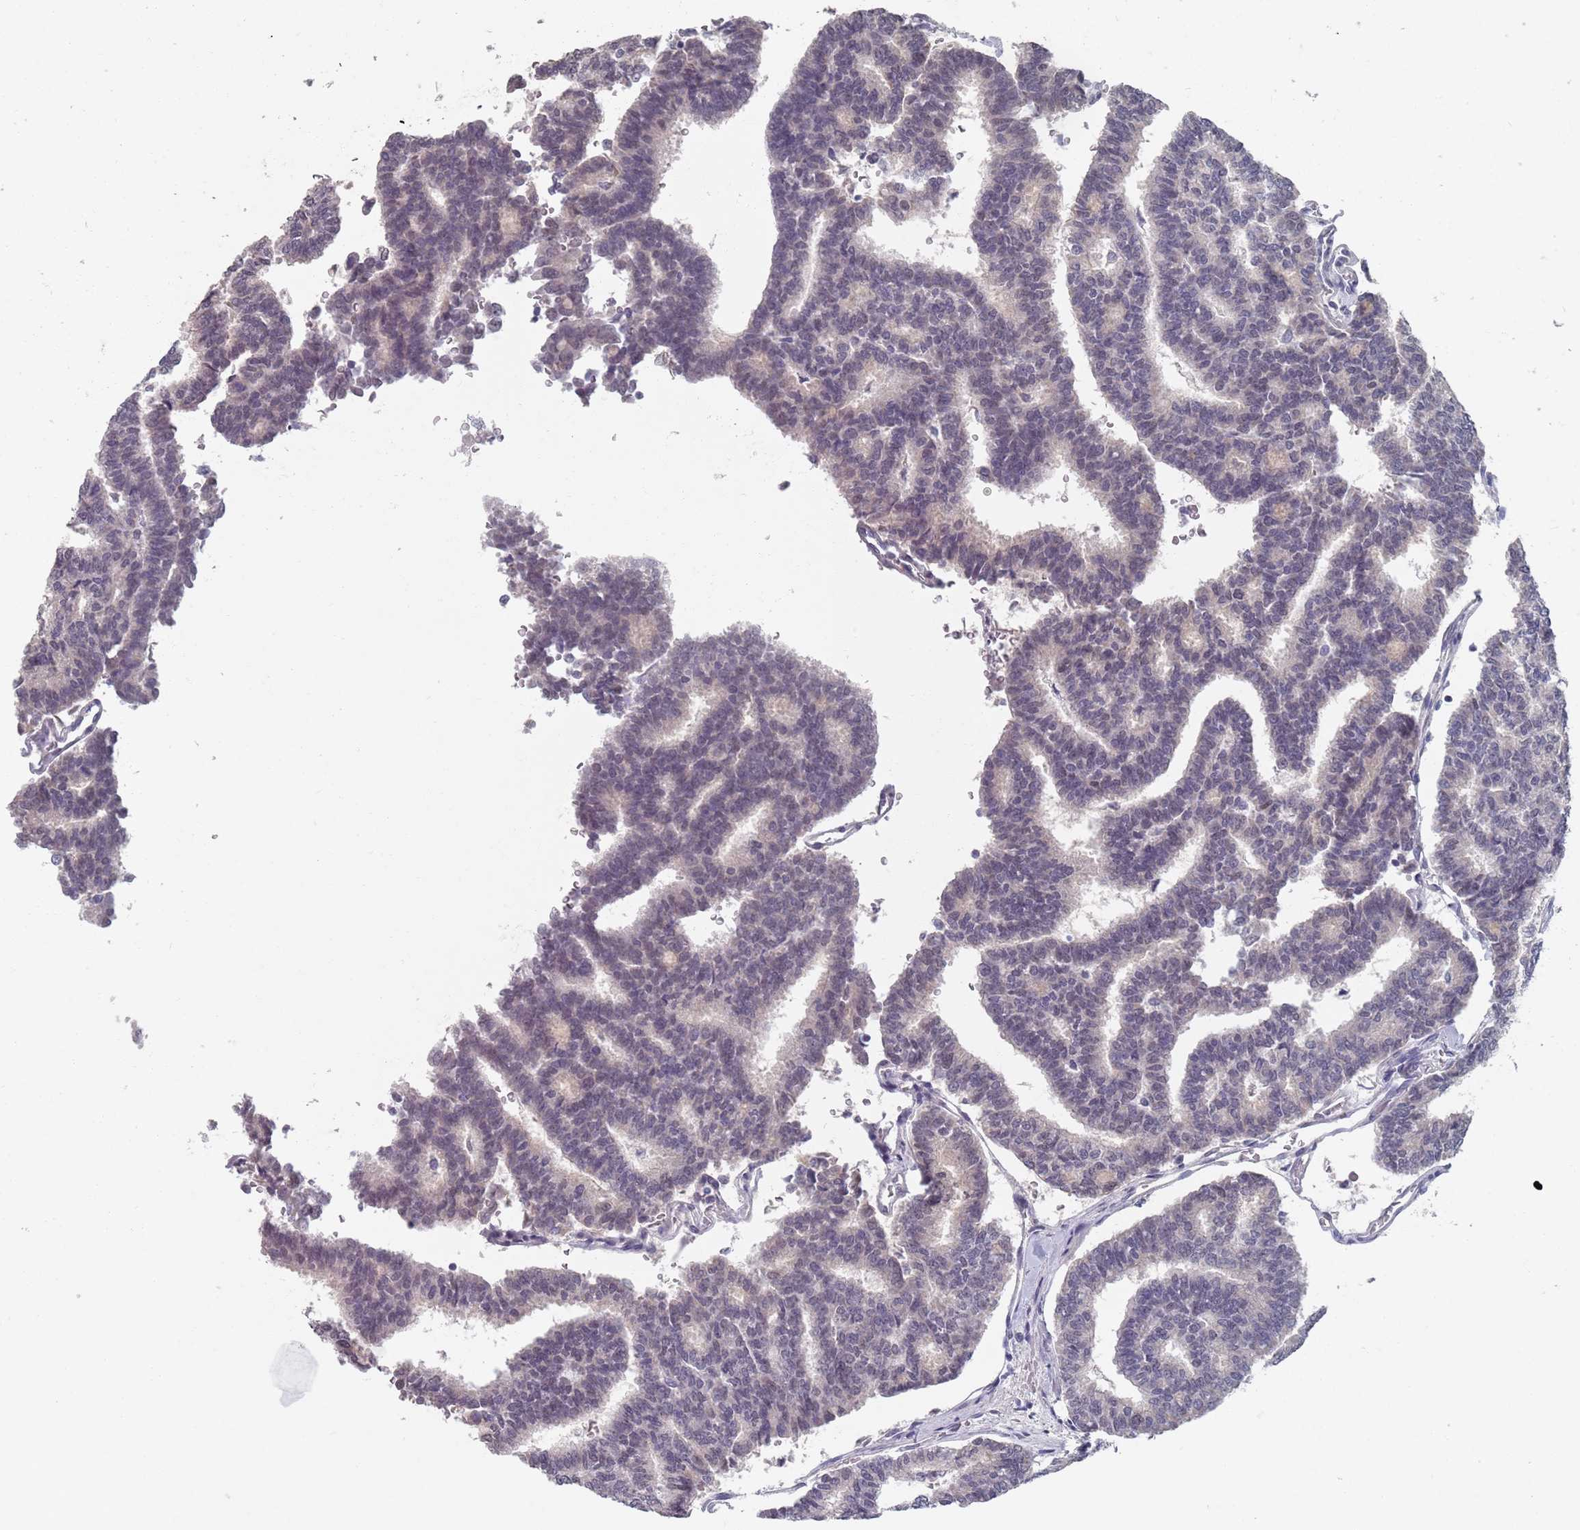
{"staining": {"intensity": "negative", "quantity": "none", "location": "none"}, "tissue": "thyroid cancer", "cell_type": "Tumor cells", "image_type": "cancer", "snomed": [{"axis": "morphology", "description": "Papillary adenocarcinoma, NOS"}, {"axis": "topography", "description": "Thyroid gland"}], "caption": "Tumor cells are negative for brown protein staining in thyroid papillary adenocarcinoma.", "gene": "SAMD1", "patient": {"sex": "female", "age": 35}}